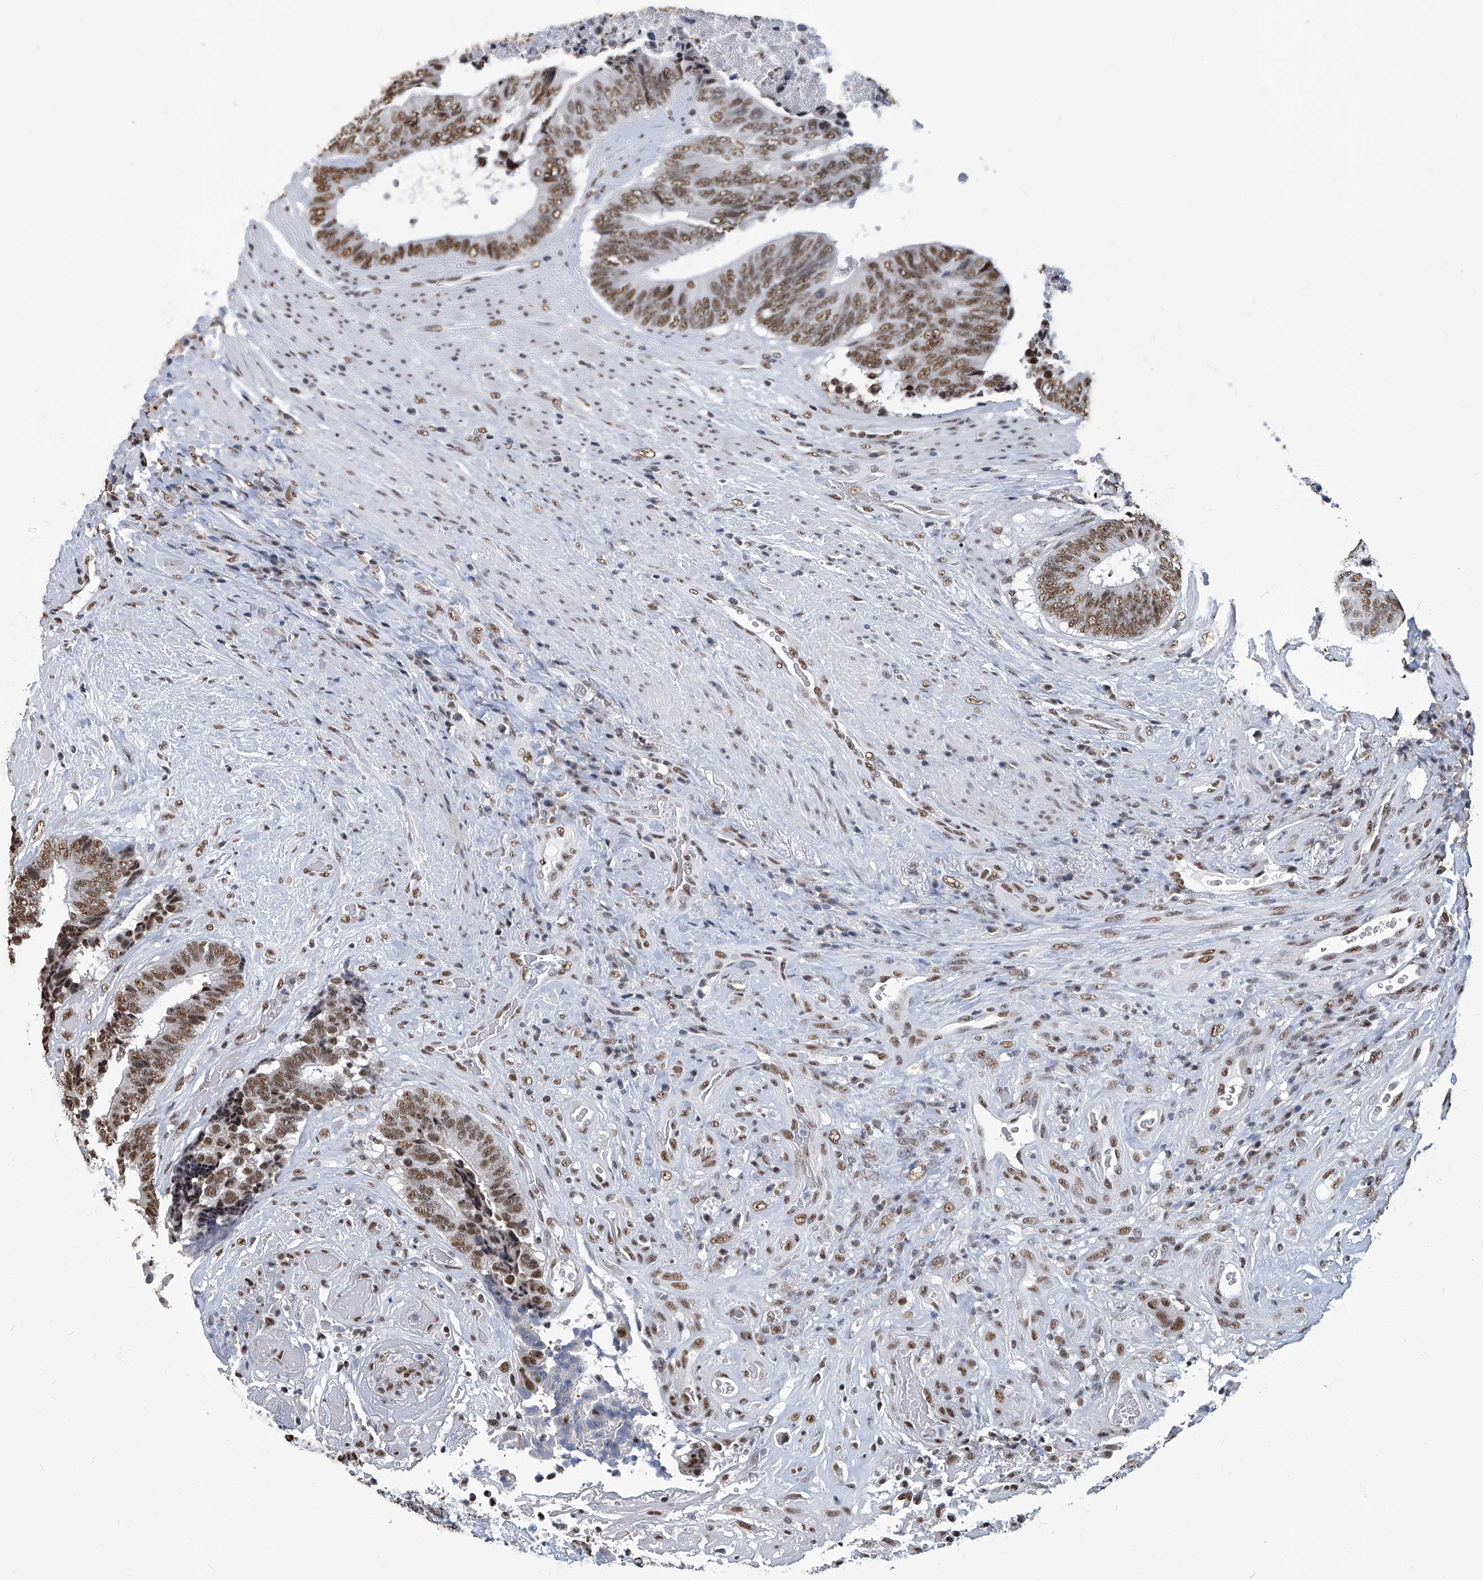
{"staining": {"intensity": "moderate", "quantity": ">75%", "location": "nuclear"}, "tissue": "colorectal cancer", "cell_type": "Tumor cells", "image_type": "cancer", "snomed": [{"axis": "morphology", "description": "Adenocarcinoma, NOS"}, {"axis": "topography", "description": "Rectum"}], "caption": "Colorectal adenocarcinoma stained with DAB IHC demonstrates medium levels of moderate nuclear staining in approximately >75% of tumor cells.", "gene": "HBP1", "patient": {"sex": "male", "age": 72}}